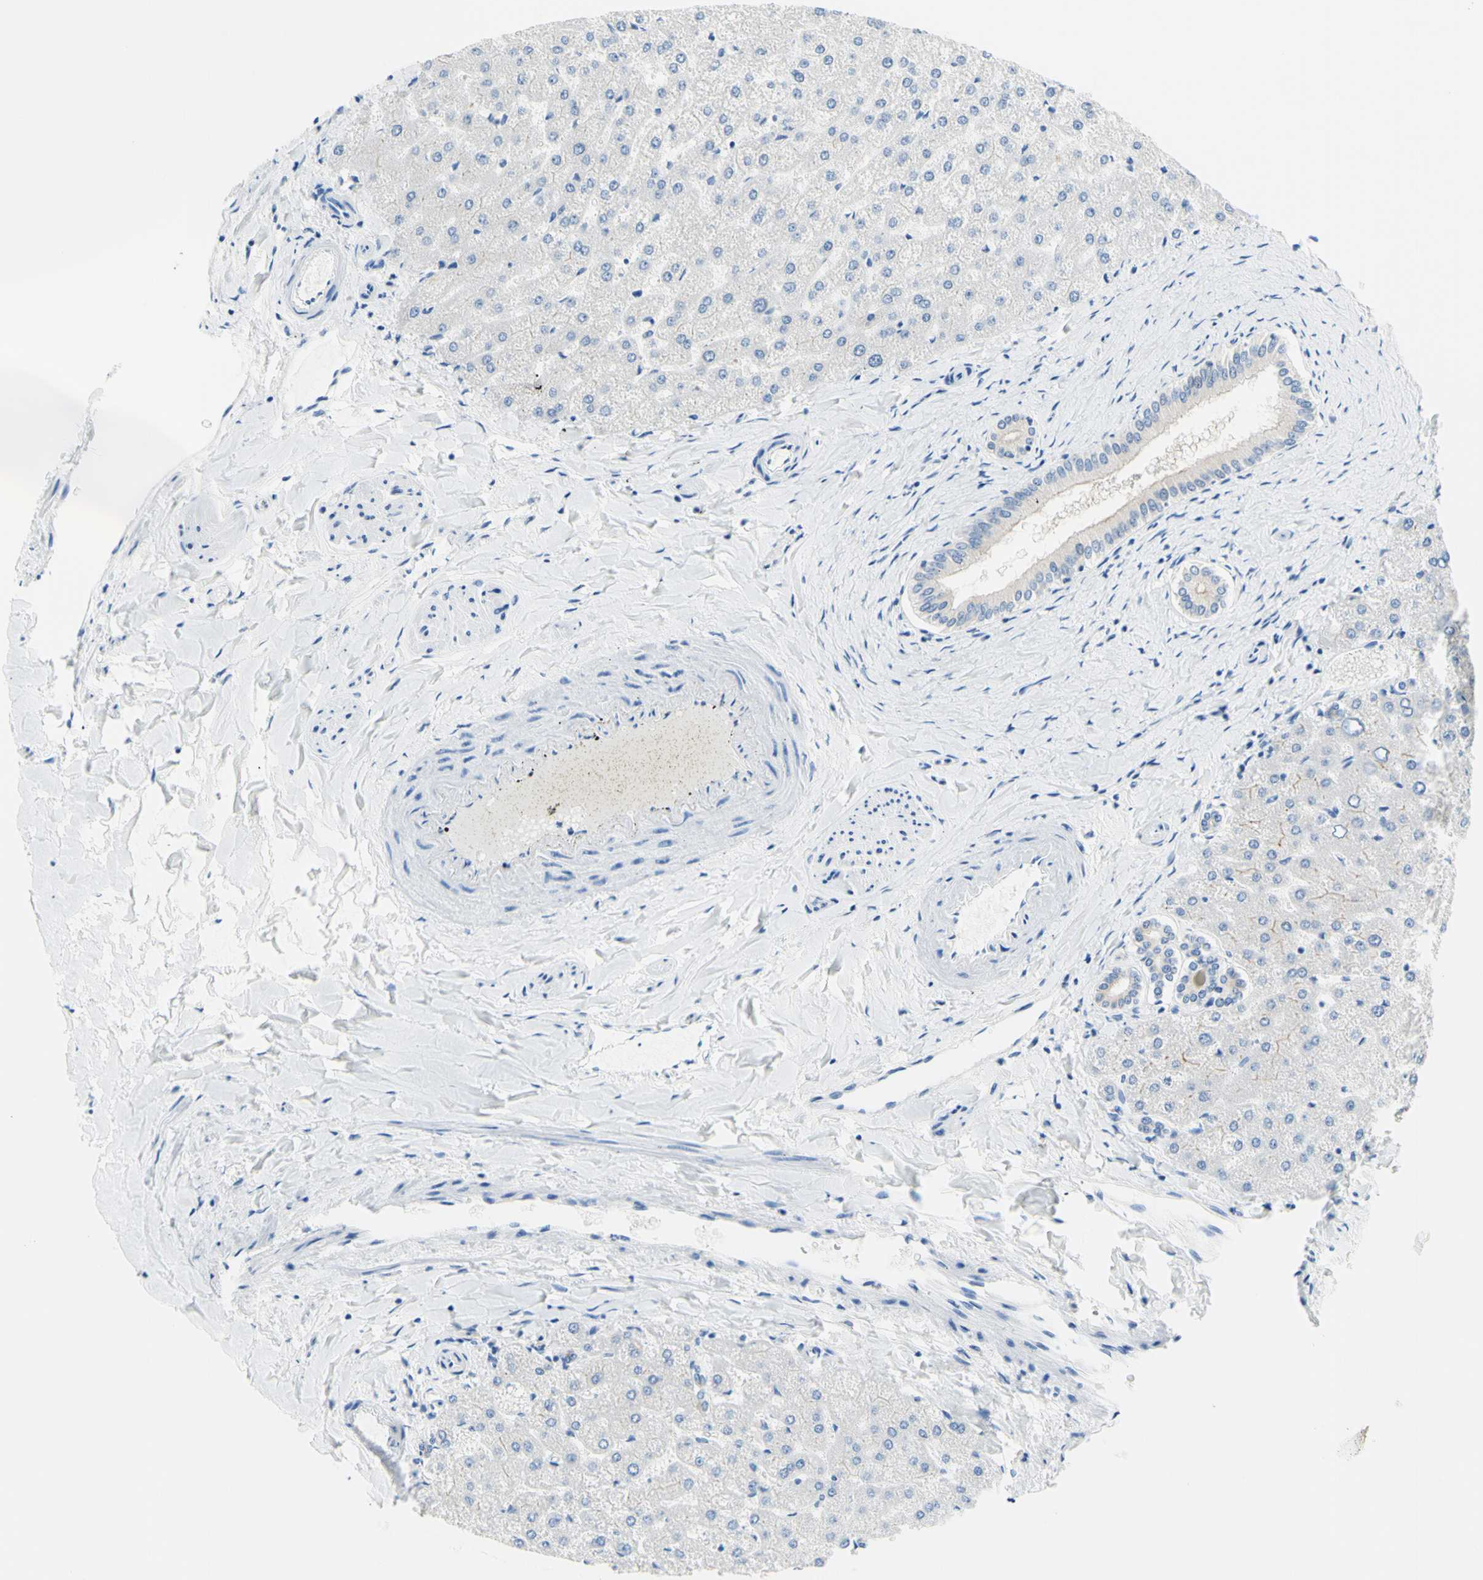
{"staining": {"intensity": "negative", "quantity": "none", "location": "none"}, "tissue": "liver", "cell_type": "Cholangiocytes", "image_type": "normal", "snomed": [{"axis": "morphology", "description": "Normal tissue, NOS"}, {"axis": "topography", "description": "Liver"}], "caption": "Immunohistochemical staining of unremarkable liver reveals no significant expression in cholangiocytes. (Brightfield microscopy of DAB IHC at high magnification).", "gene": "HPCA", "patient": {"sex": "female", "age": 32}}